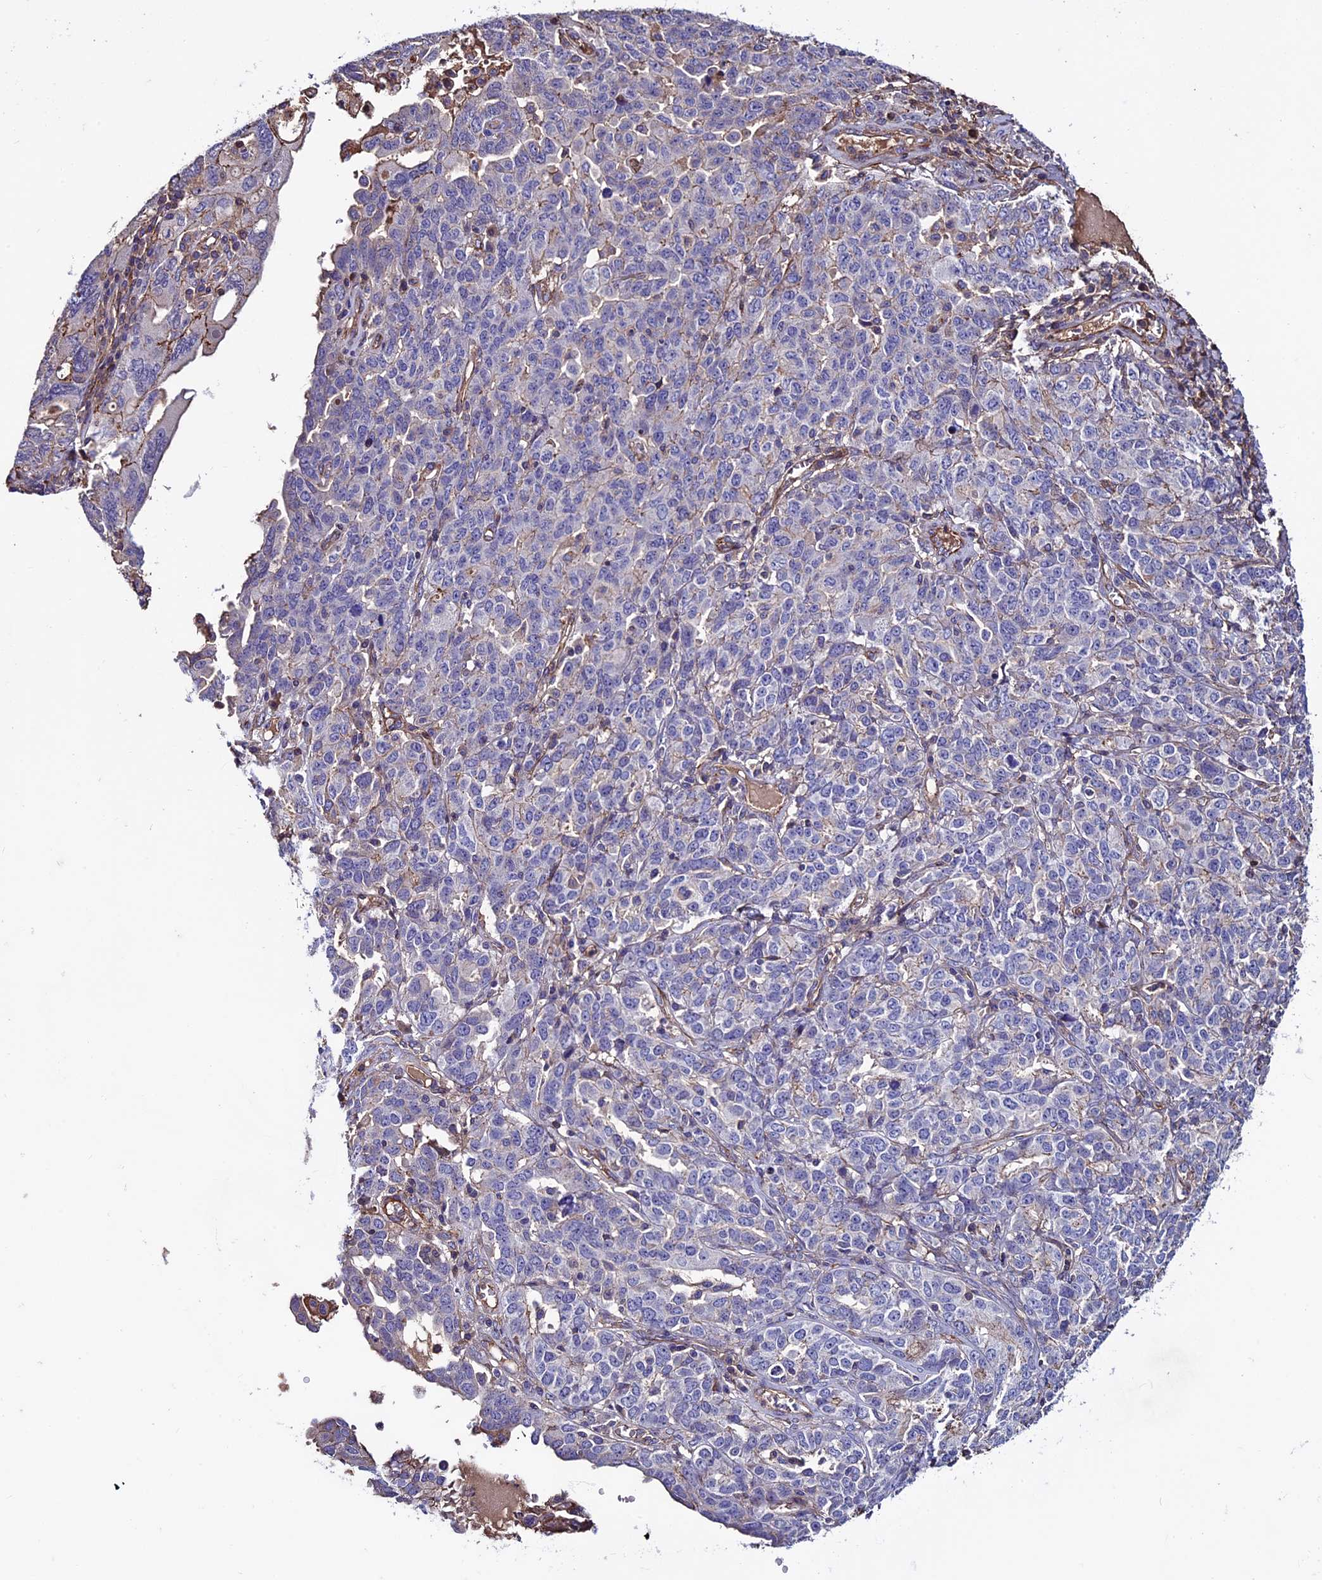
{"staining": {"intensity": "negative", "quantity": "none", "location": "none"}, "tissue": "ovarian cancer", "cell_type": "Tumor cells", "image_type": "cancer", "snomed": [{"axis": "morphology", "description": "Carcinoma, endometroid"}, {"axis": "topography", "description": "Ovary"}], "caption": "This is an immunohistochemistry (IHC) histopathology image of ovarian endometroid carcinoma. There is no expression in tumor cells.", "gene": "EVA1B", "patient": {"sex": "female", "age": 62}}